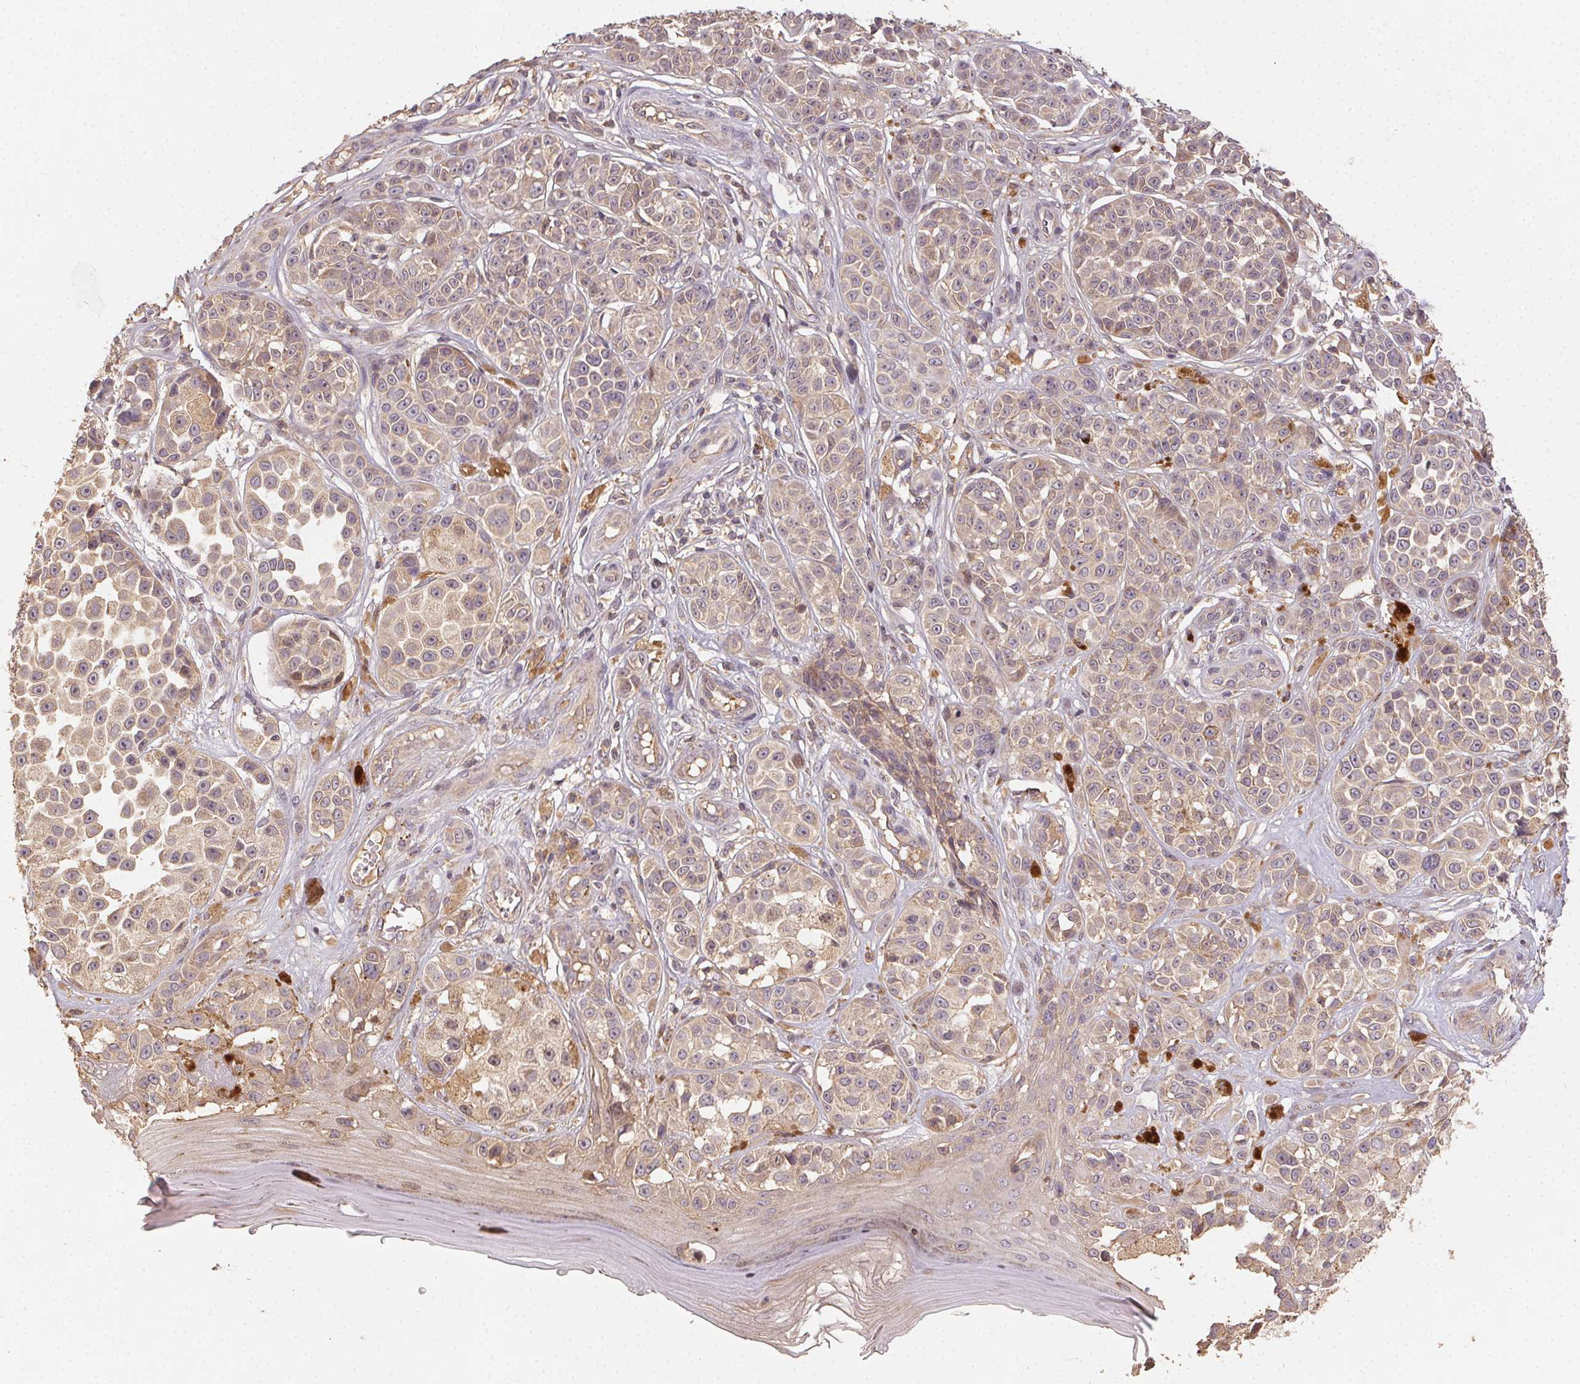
{"staining": {"intensity": "weak", "quantity": ">75%", "location": "cytoplasmic/membranous"}, "tissue": "melanoma", "cell_type": "Tumor cells", "image_type": "cancer", "snomed": [{"axis": "morphology", "description": "Malignant melanoma, NOS"}, {"axis": "topography", "description": "Skin"}], "caption": "This is an image of immunohistochemistry (IHC) staining of malignant melanoma, which shows weak staining in the cytoplasmic/membranous of tumor cells.", "gene": "RALA", "patient": {"sex": "female", "age": 90}}